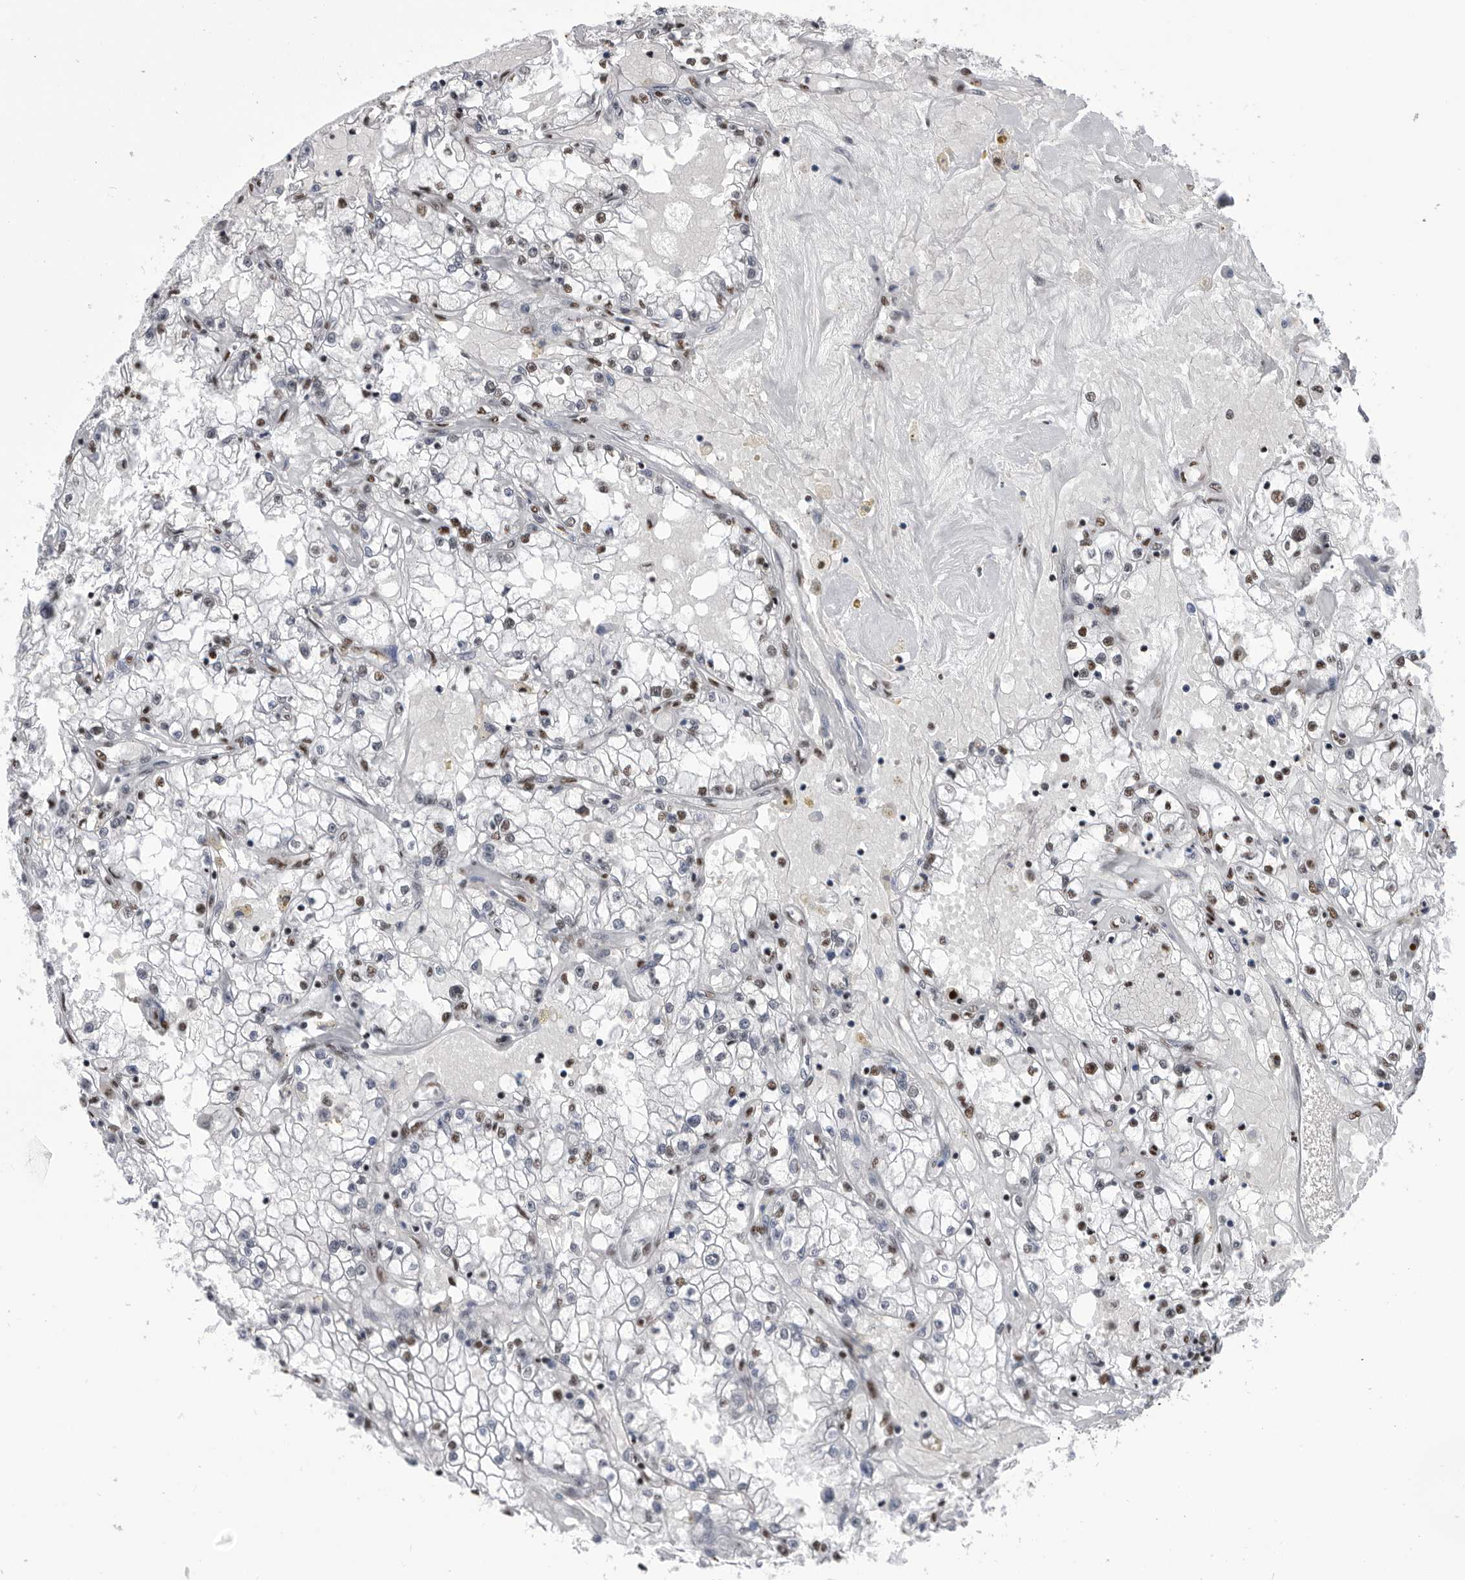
{"staining": {"intensity": "moderate", "quantity": "<25%", "location": "nuclear"}, "tissue": "renal cancer", "cell_type": "Tumor cells", "image_type": "cancer", "snomed": [{"axis": "morphology", "description": "Adenocarcinoma, NOS"}, {"axis": "topography", "description": "Kidney"}], "caption": "Adenocarcinoma (renal) tissue demonstrates moderate nuclear expression in approximately <25% of tumor cells", "gene": "SF3A1", "patient": {"sex": "male", "age": 56}}